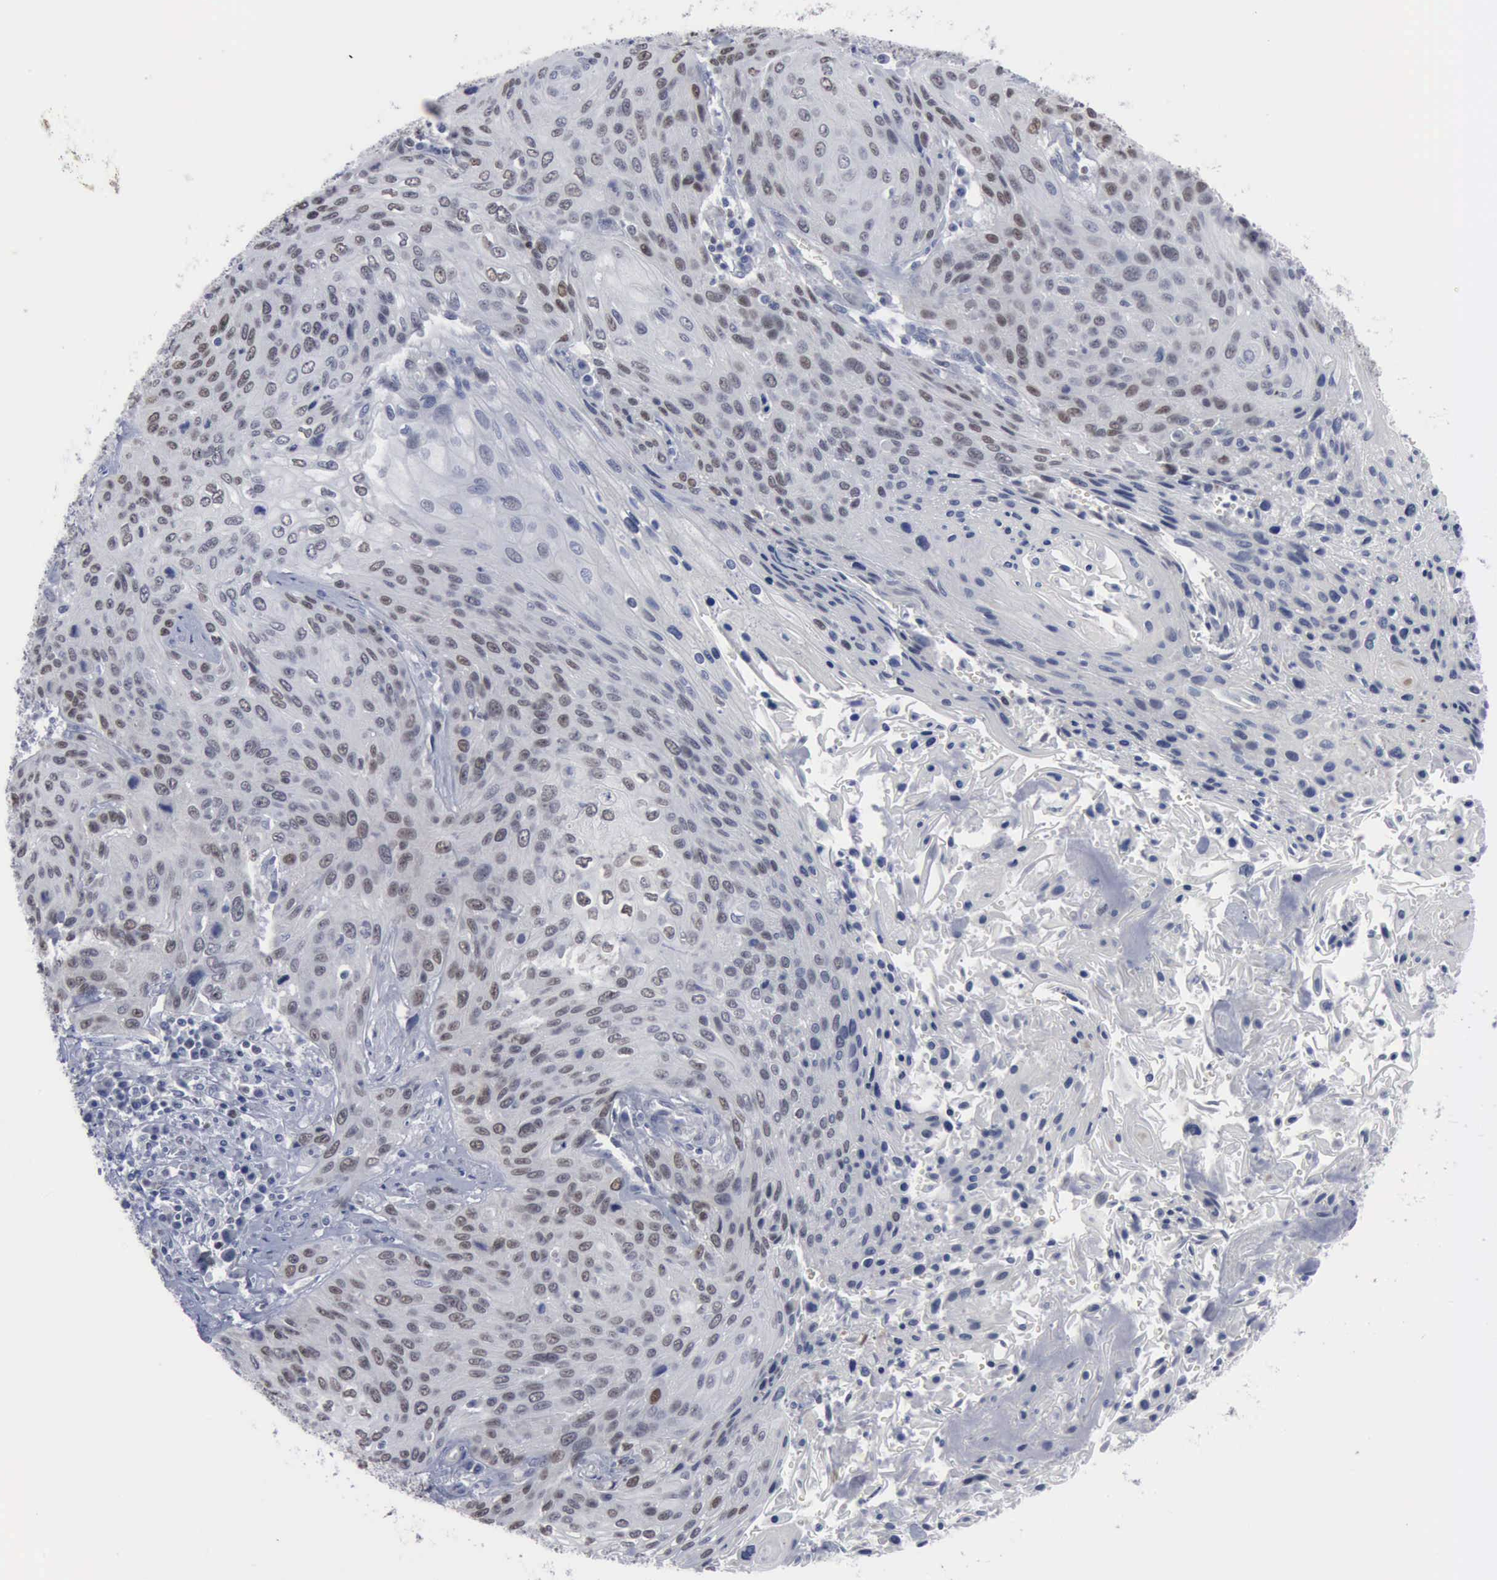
{"staining": {"intensity": "weak", "quantity": "<25%", "location": "nuclear"}, "tissue": "cervical cancer", "cell_type": "Tumor cells", "image_type": "cancer", "snomed": [{"axis": "morphology", "description": "Squamous cell carcinoma, NOS"}, {"axis": "topography", "description": "Cervix"}], "caption": "Tumor cells are negative for protein expression in human cervical cancer.", "gene": "MCM5", "patient": {"sex": "female", "age": 32}}